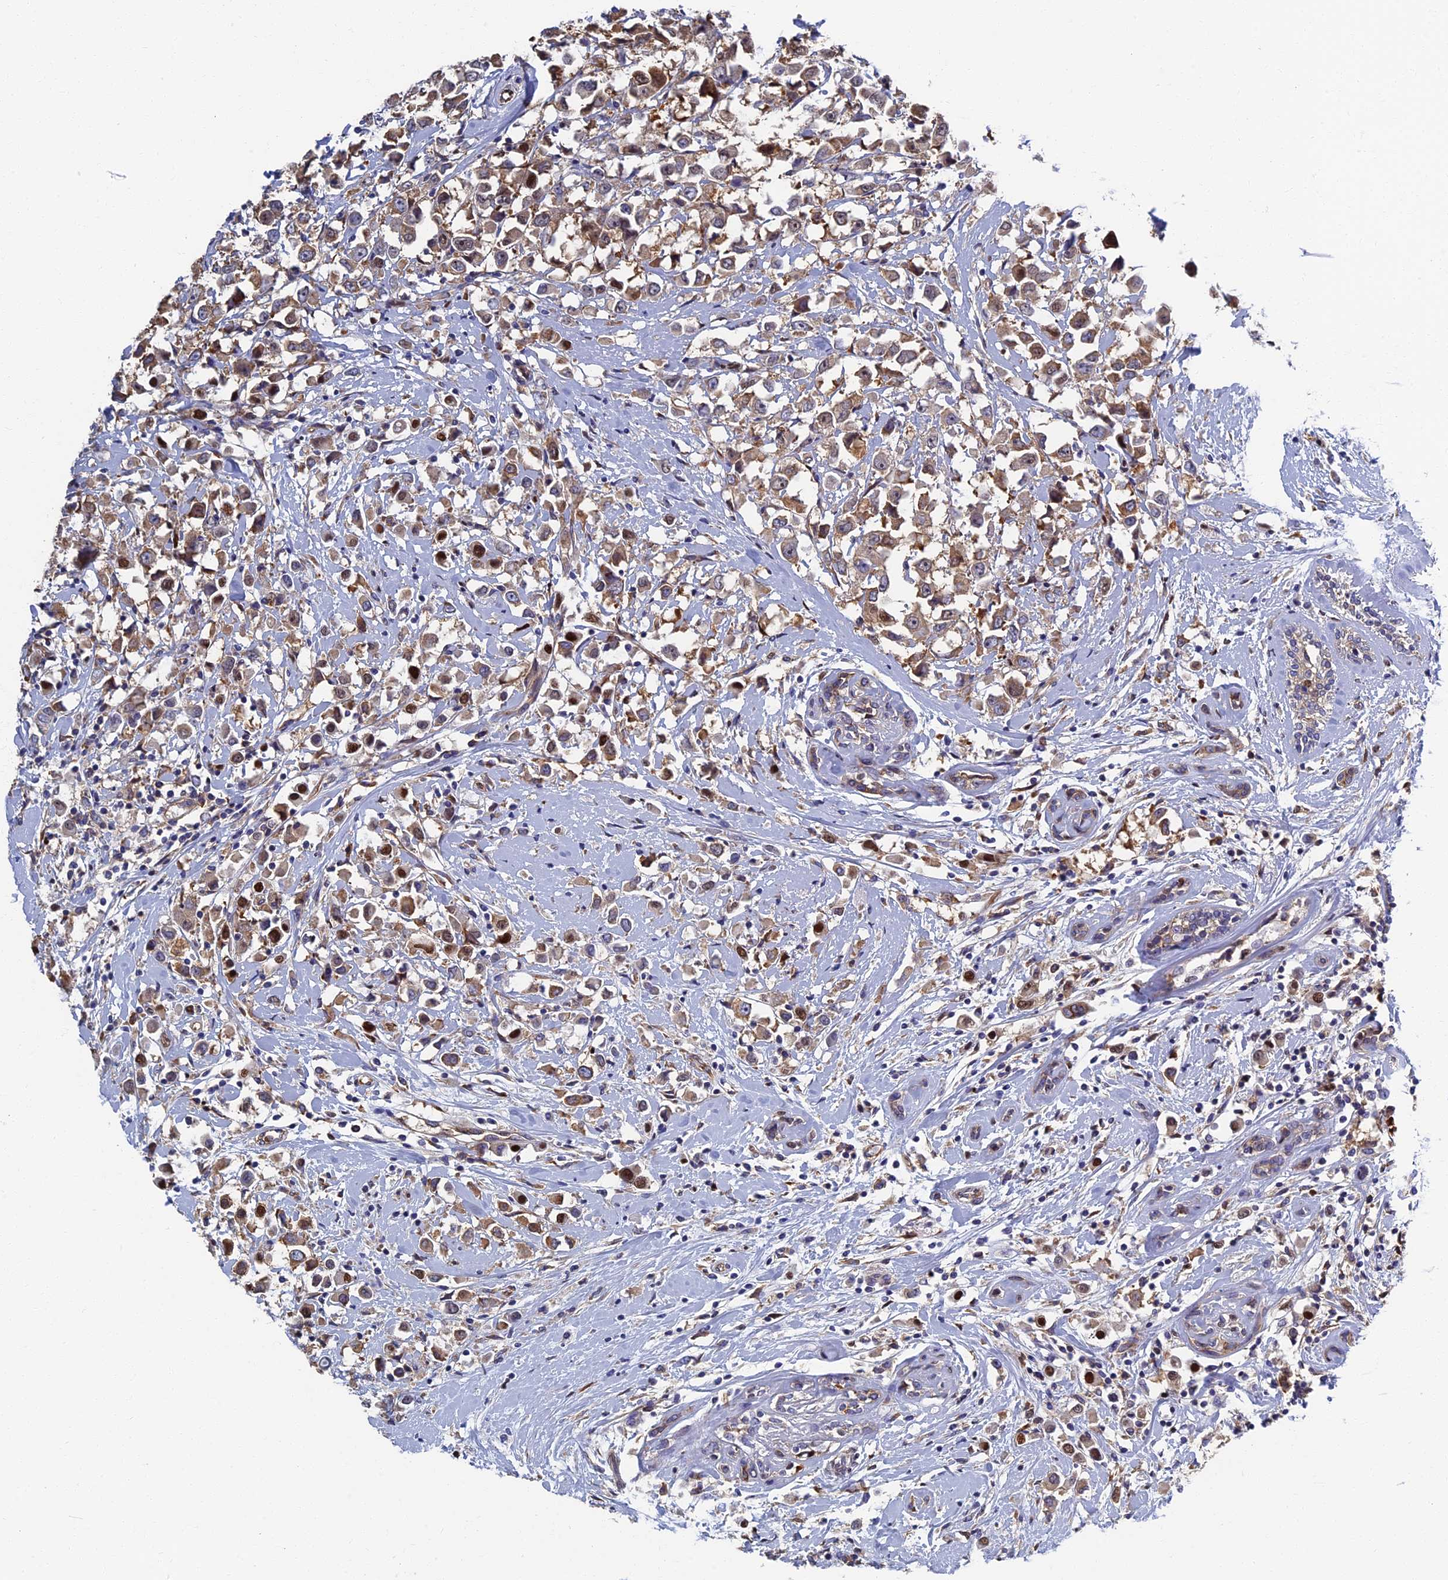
{"staining": {"intensity": "moderate", "quantity": ">75%", "location": "cytoplasmic/membranous,nuclear"}, "tissue": "breast cancer", "cell_type": "Tumor cells", "image_type": "cancer", "snomed": [{"axis": "morphology", "description": "Duct carcinoma"}, {"axis": "topography", "description": "Breast"}], "caption": "Breast intraductal carcinoma tissue exhibits moderate cytoplasmic/membranous and nuclear staining in approximately >75% of tumor cells", "gene": "YBX1", "patient": {"sex": "female", "age": 87}}